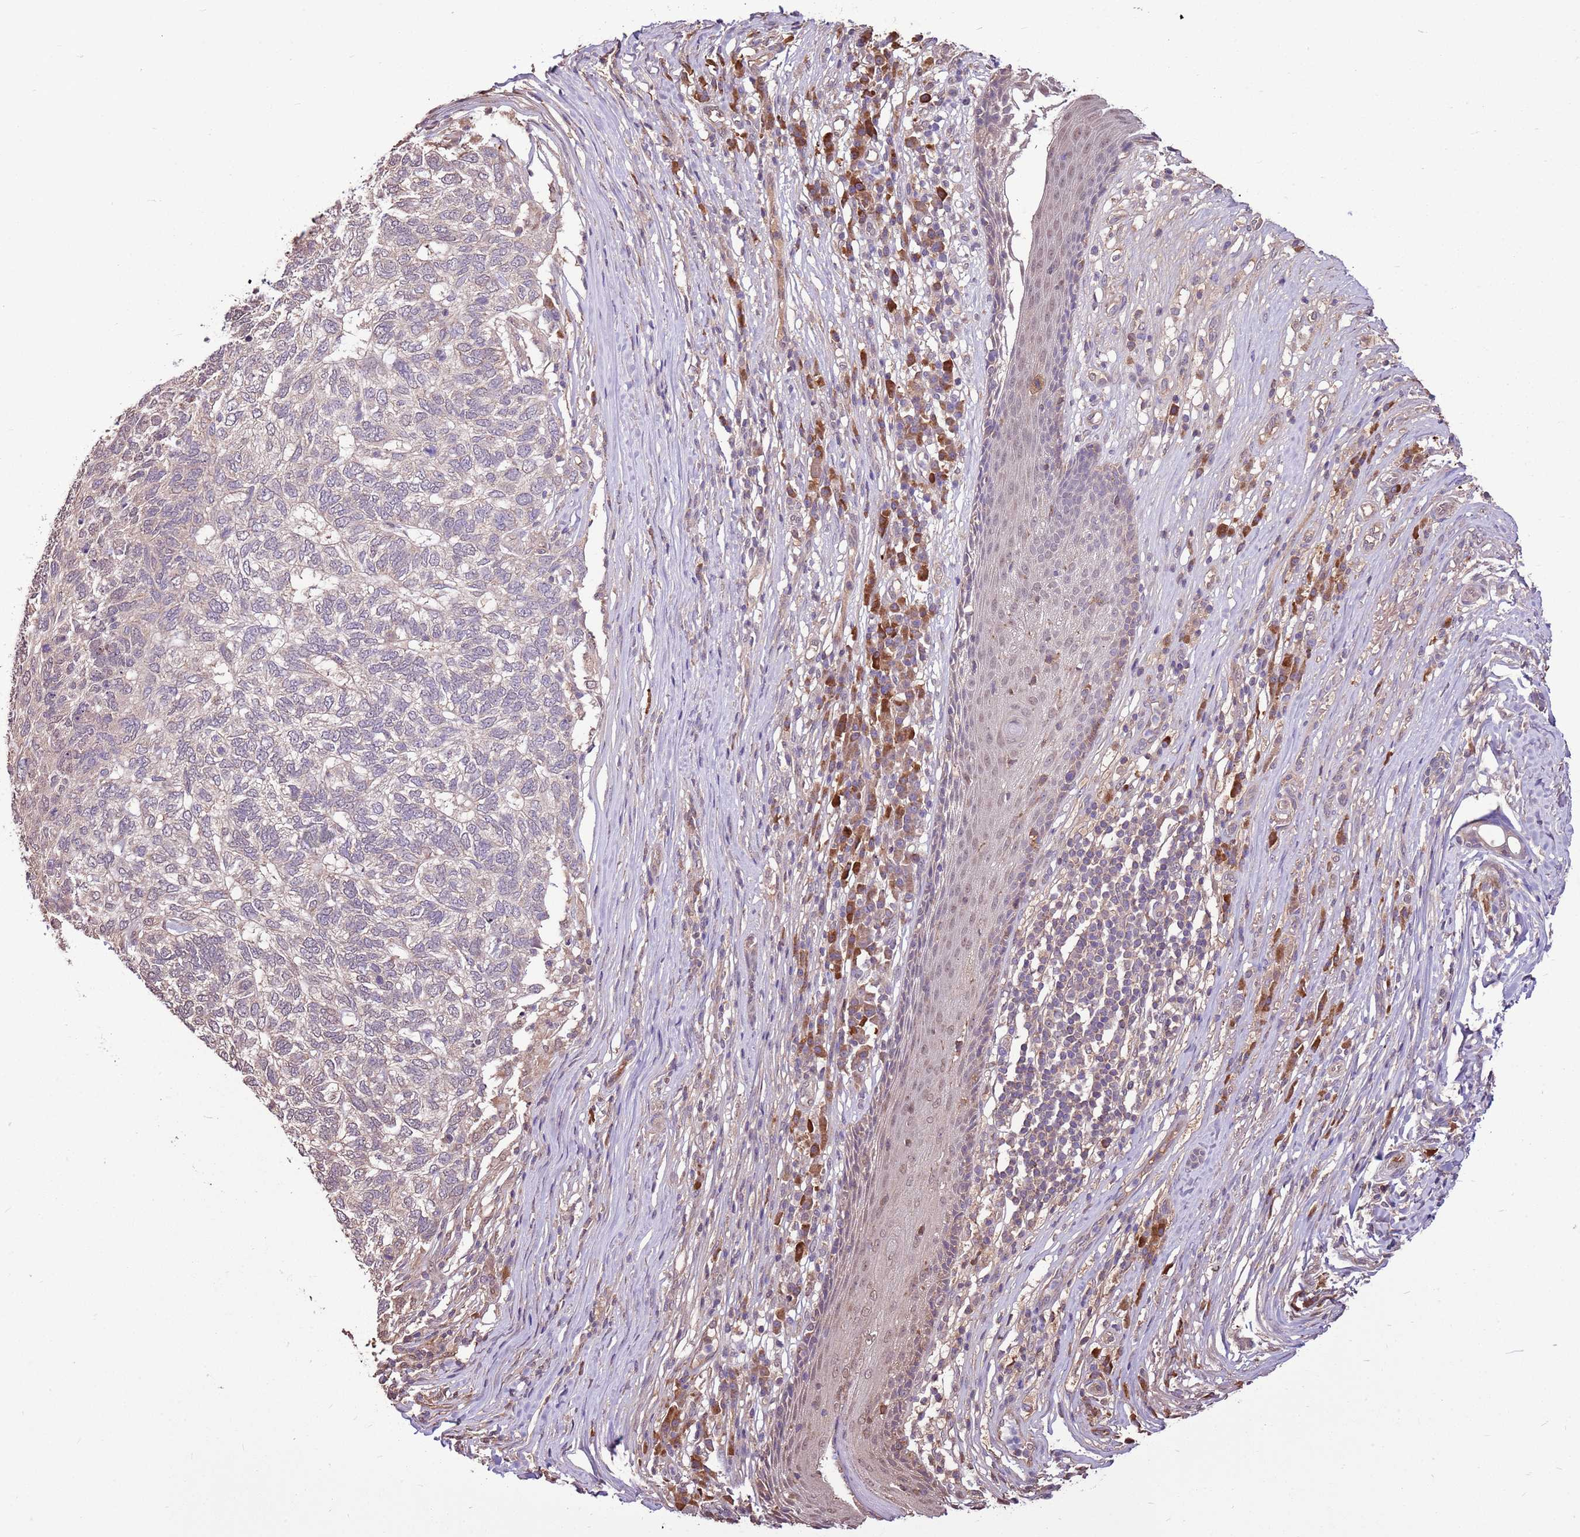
{"staining": {"intensity": "negative", "quantity": "none", "location": "none"}, "tissue": "skin cancer", "cell_type": "Tumor cells", "image_type": "cancer", "snomed": [{"axis": "morphology", "description": "Basal cell carcinoma"}, {"axis": "topography", "description": "Skin"}], "caption": "Tumor cells are negative for brown protein staining in skin basal cell carcinoma.", "gene": "BBS5", "patient": {"sex": "female", "age": 65}}